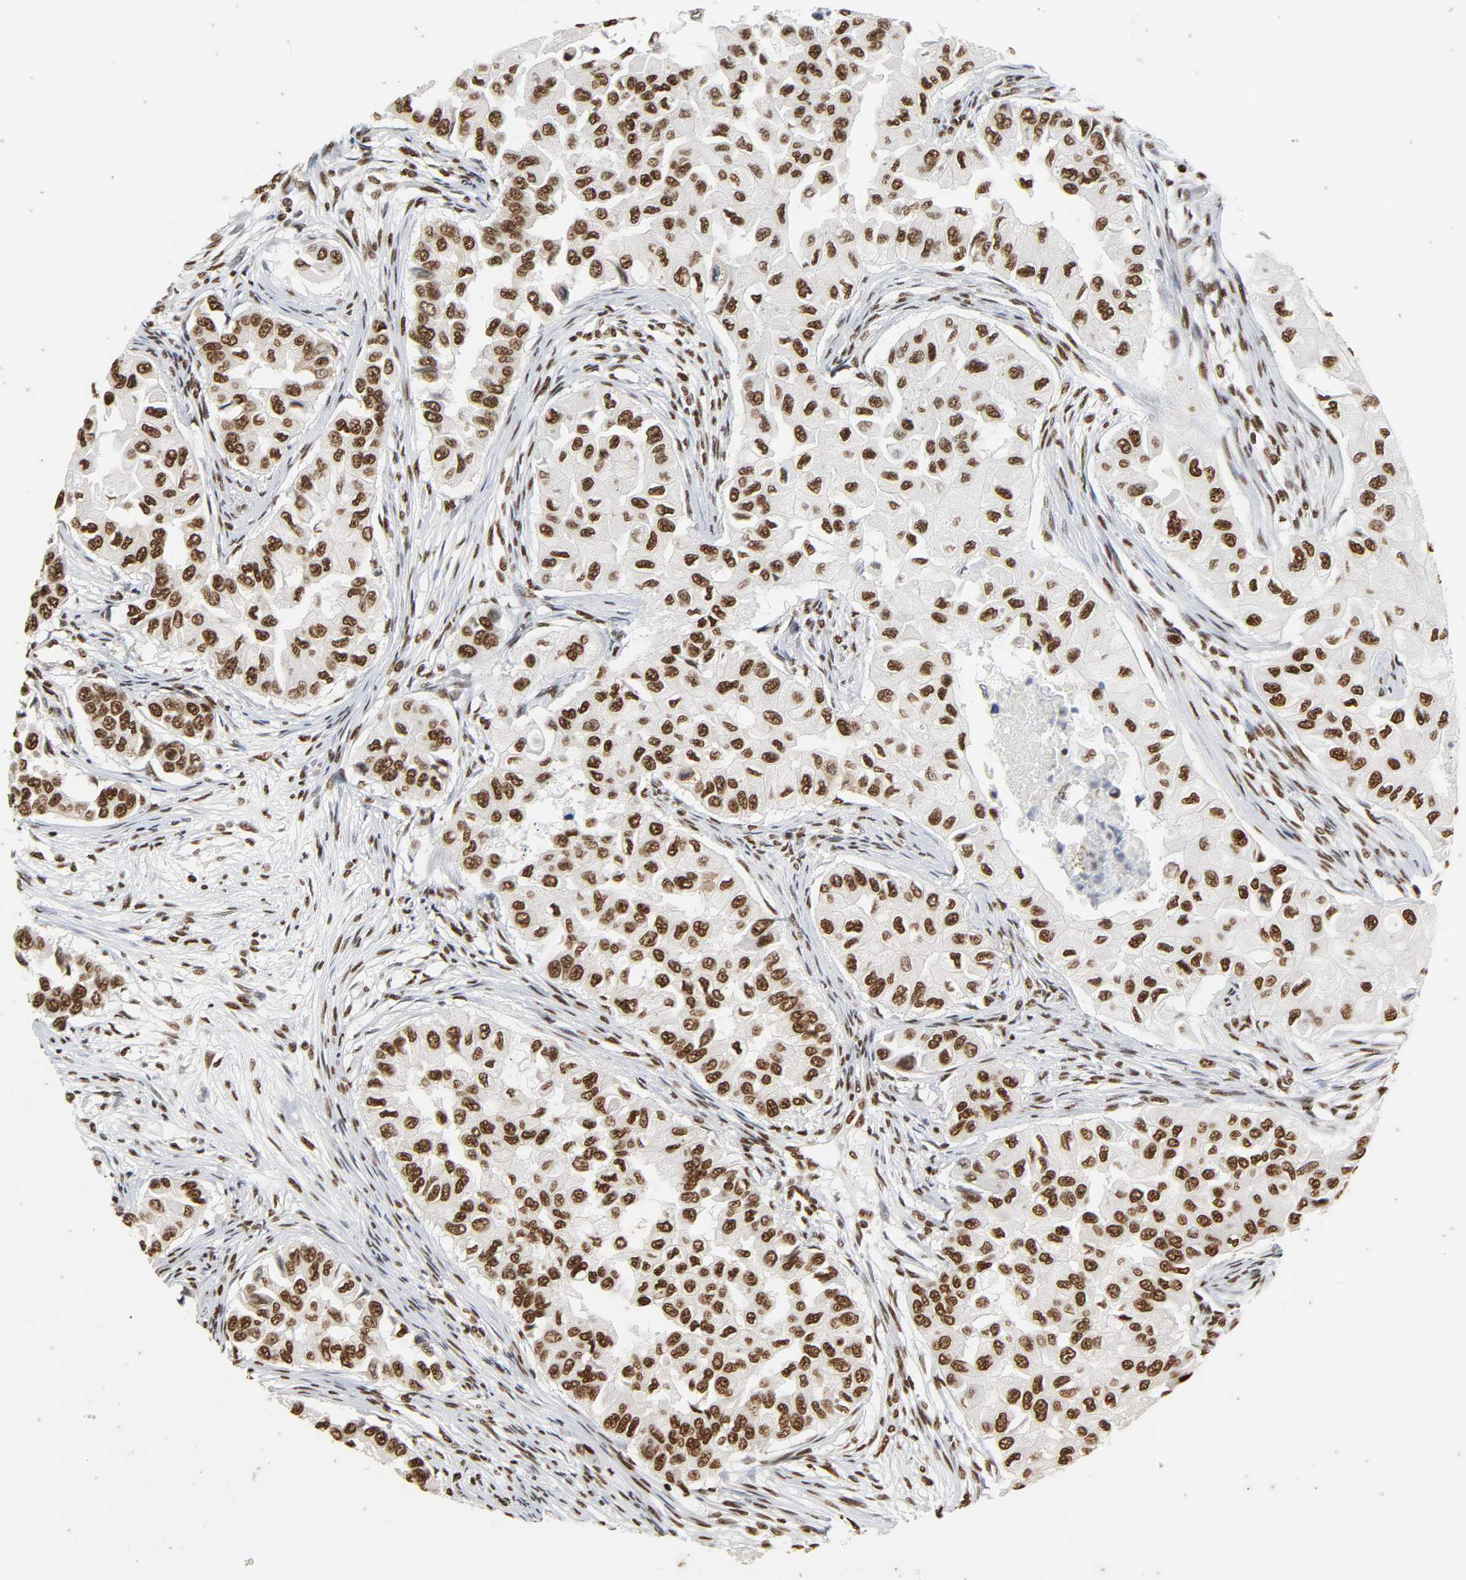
{"staining": {"intensity": "strong", "quantity": ">75%", "location": "nuclear"}, "tissue": "breast cancer", "cell_type": "Tumor cells", "image_type": "cancer", "snomed": [{"axis": "morphology", "description": "Normal tissue, NOS"}, {"axis": "morphology", "description": "Duct carcinoma"}, {"axis": "topography", "description": "Breast"}], "caption": "This histopathology image shows immunohistochemistry staining of intraductal carcinoma (breast), with high strong nuclear staining in approximately >75% of tumor cells.", "gene": "HNRNPC", "patient": {"sex": "female", "age": 49}}